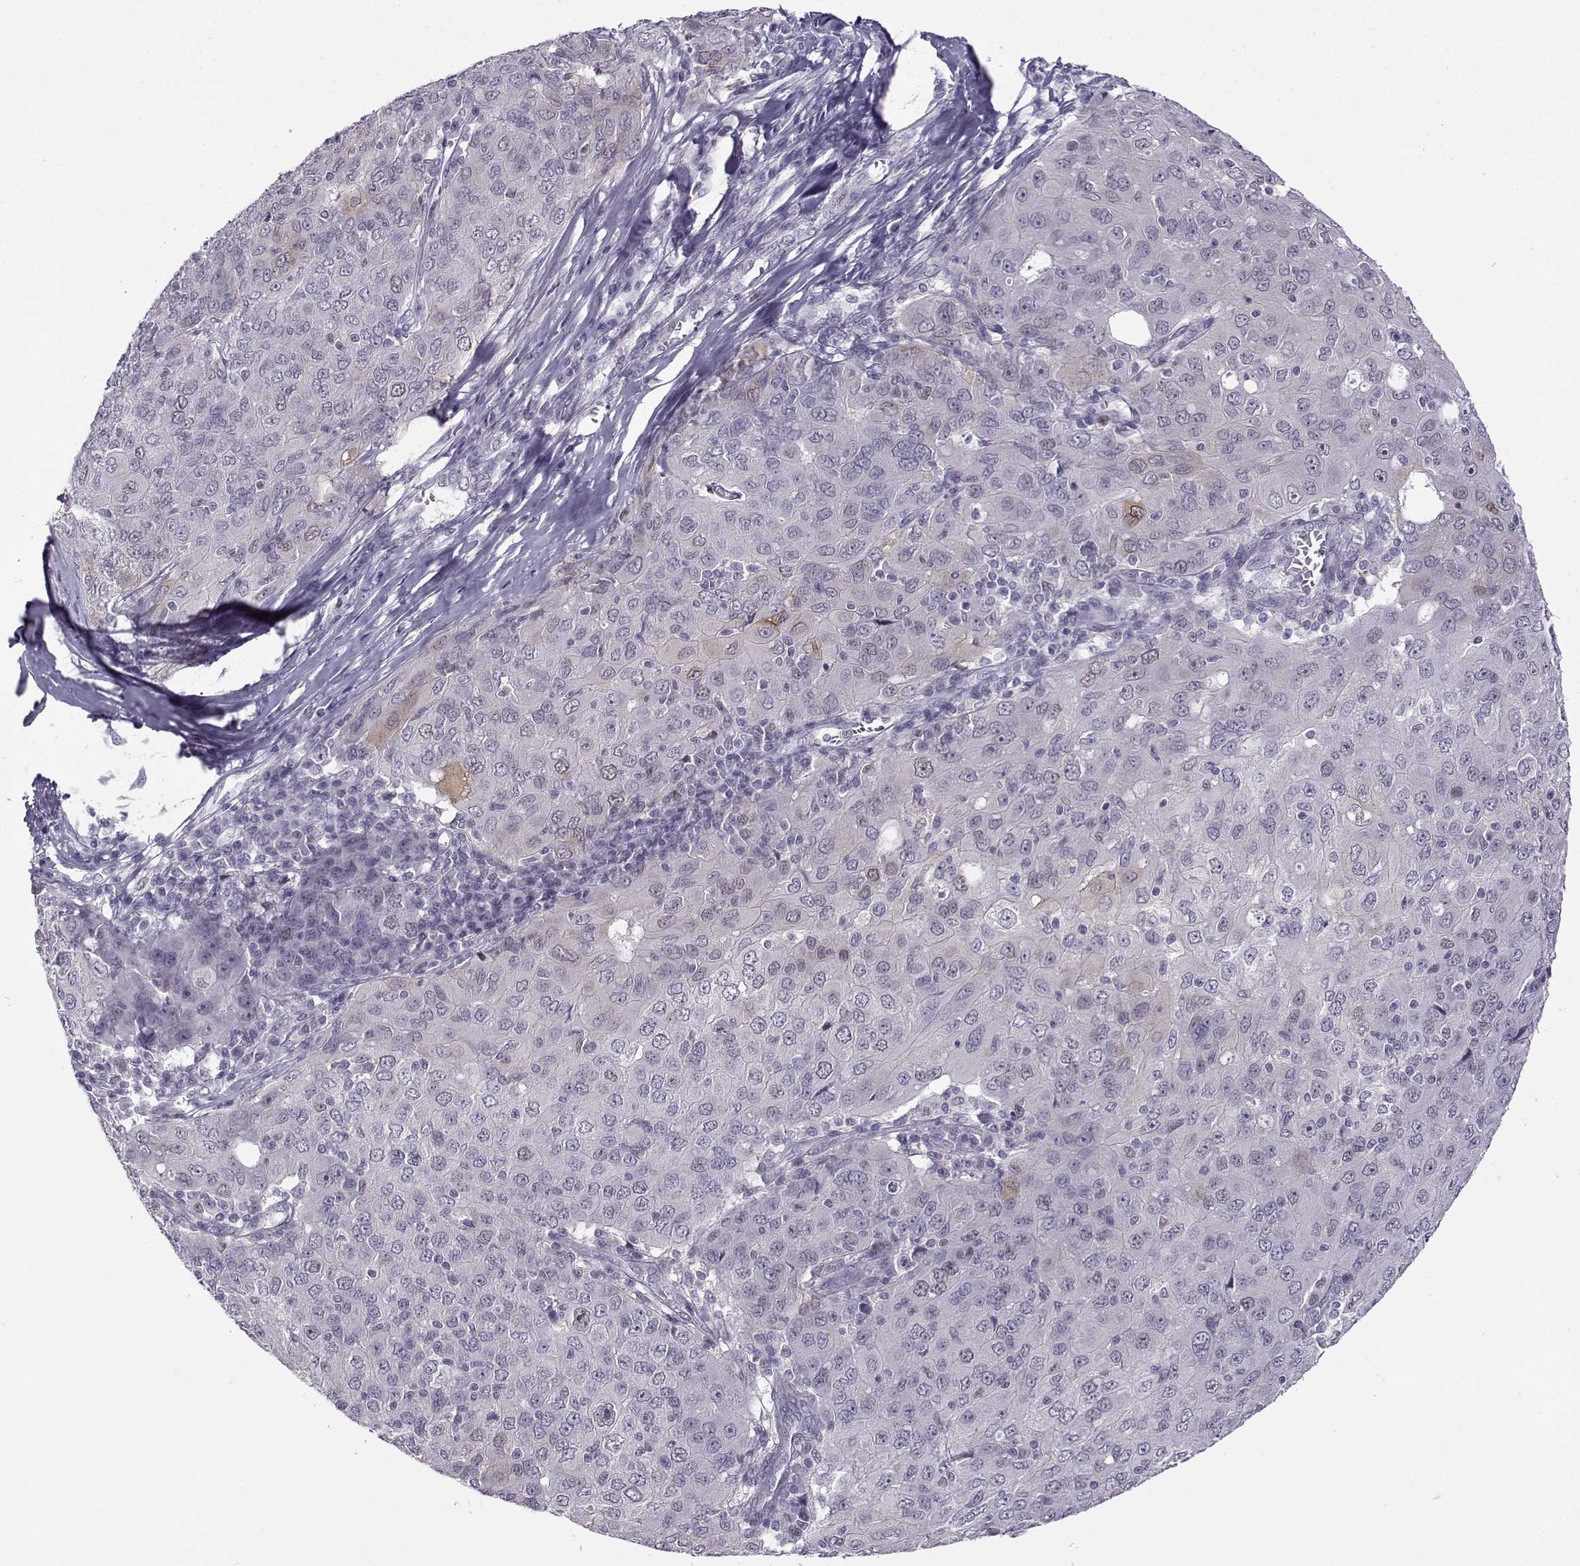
{"staining": {"intensity": "weak", "quantity": "<25%", "location": "cytoplasmic/membranous"}, "tissue": "ovarian cancer", "cell_type": "Tumor cells", "image_type": "cancer", "snomed": [{"axis": "morphology", "description": "Carcinoma, endometroid"}, {"axis": "topography", "description": "Ovary"}], "caption": "Human ovarian endometroid carcinoma stained for a protein using IHC shows no positivity in tumor cells.", "gene": "BACH1", "patient": {"sex": "female", "age": 50}}